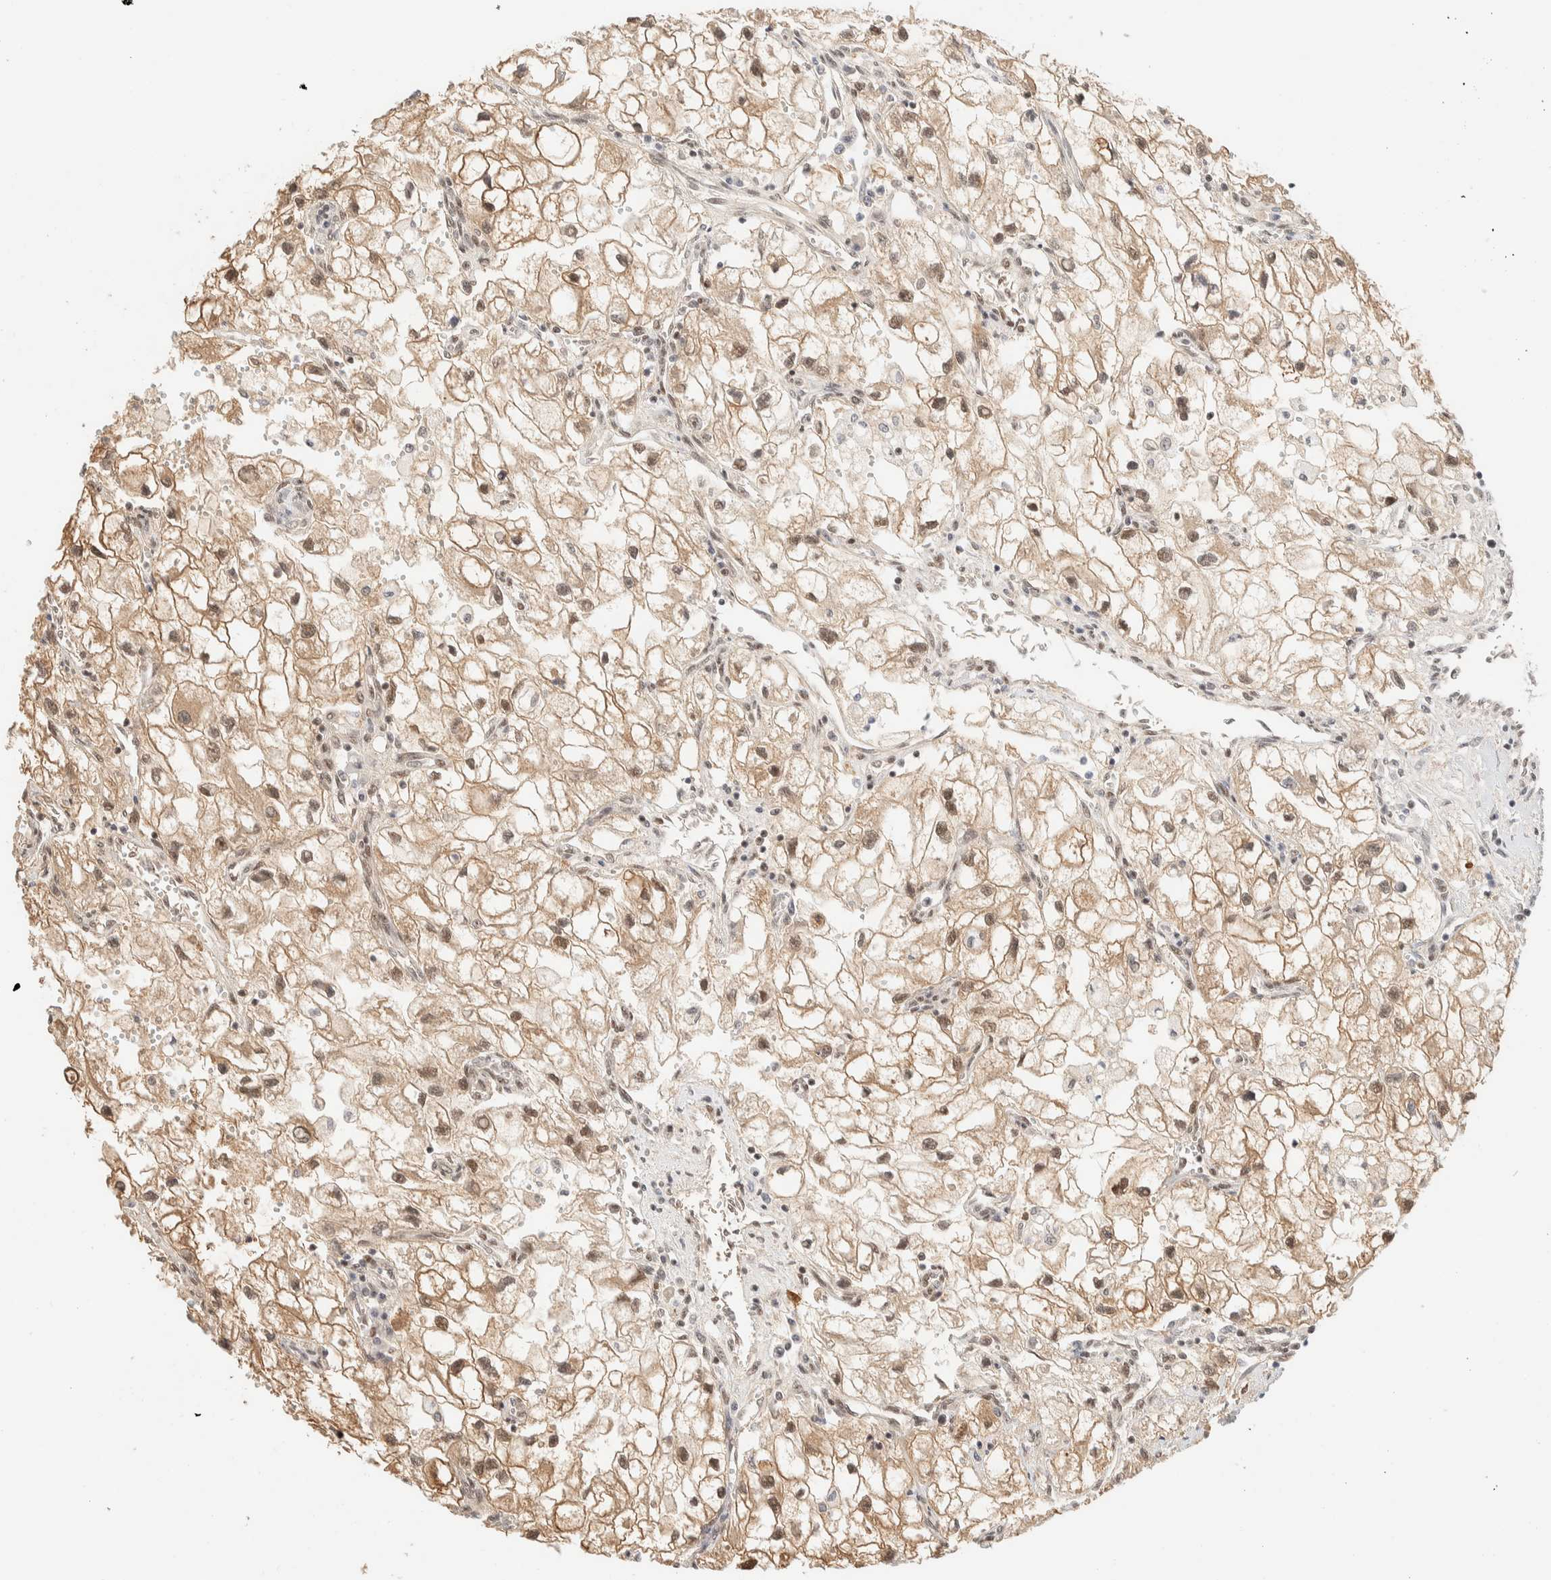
{"staining": {"intensity": "moderate", "quantity": ">75%", "location": "nuclear"}, "tissue": "renal cancer", "cell_type": "Tumor cells", "image_type": "cancer", "snomed": [{"axis": "morphology", "description": "Adenocarcinoma, NOS"}, {"axis": "topography", "description": "Kidney"}], "caption": "A brown stain shows moderate nuclear expression of a protein in human renal cancer (adenocarcinoma) tumor cells.", "gene": "PYGO2", "patient": {"sex": "female", "age": 70}}